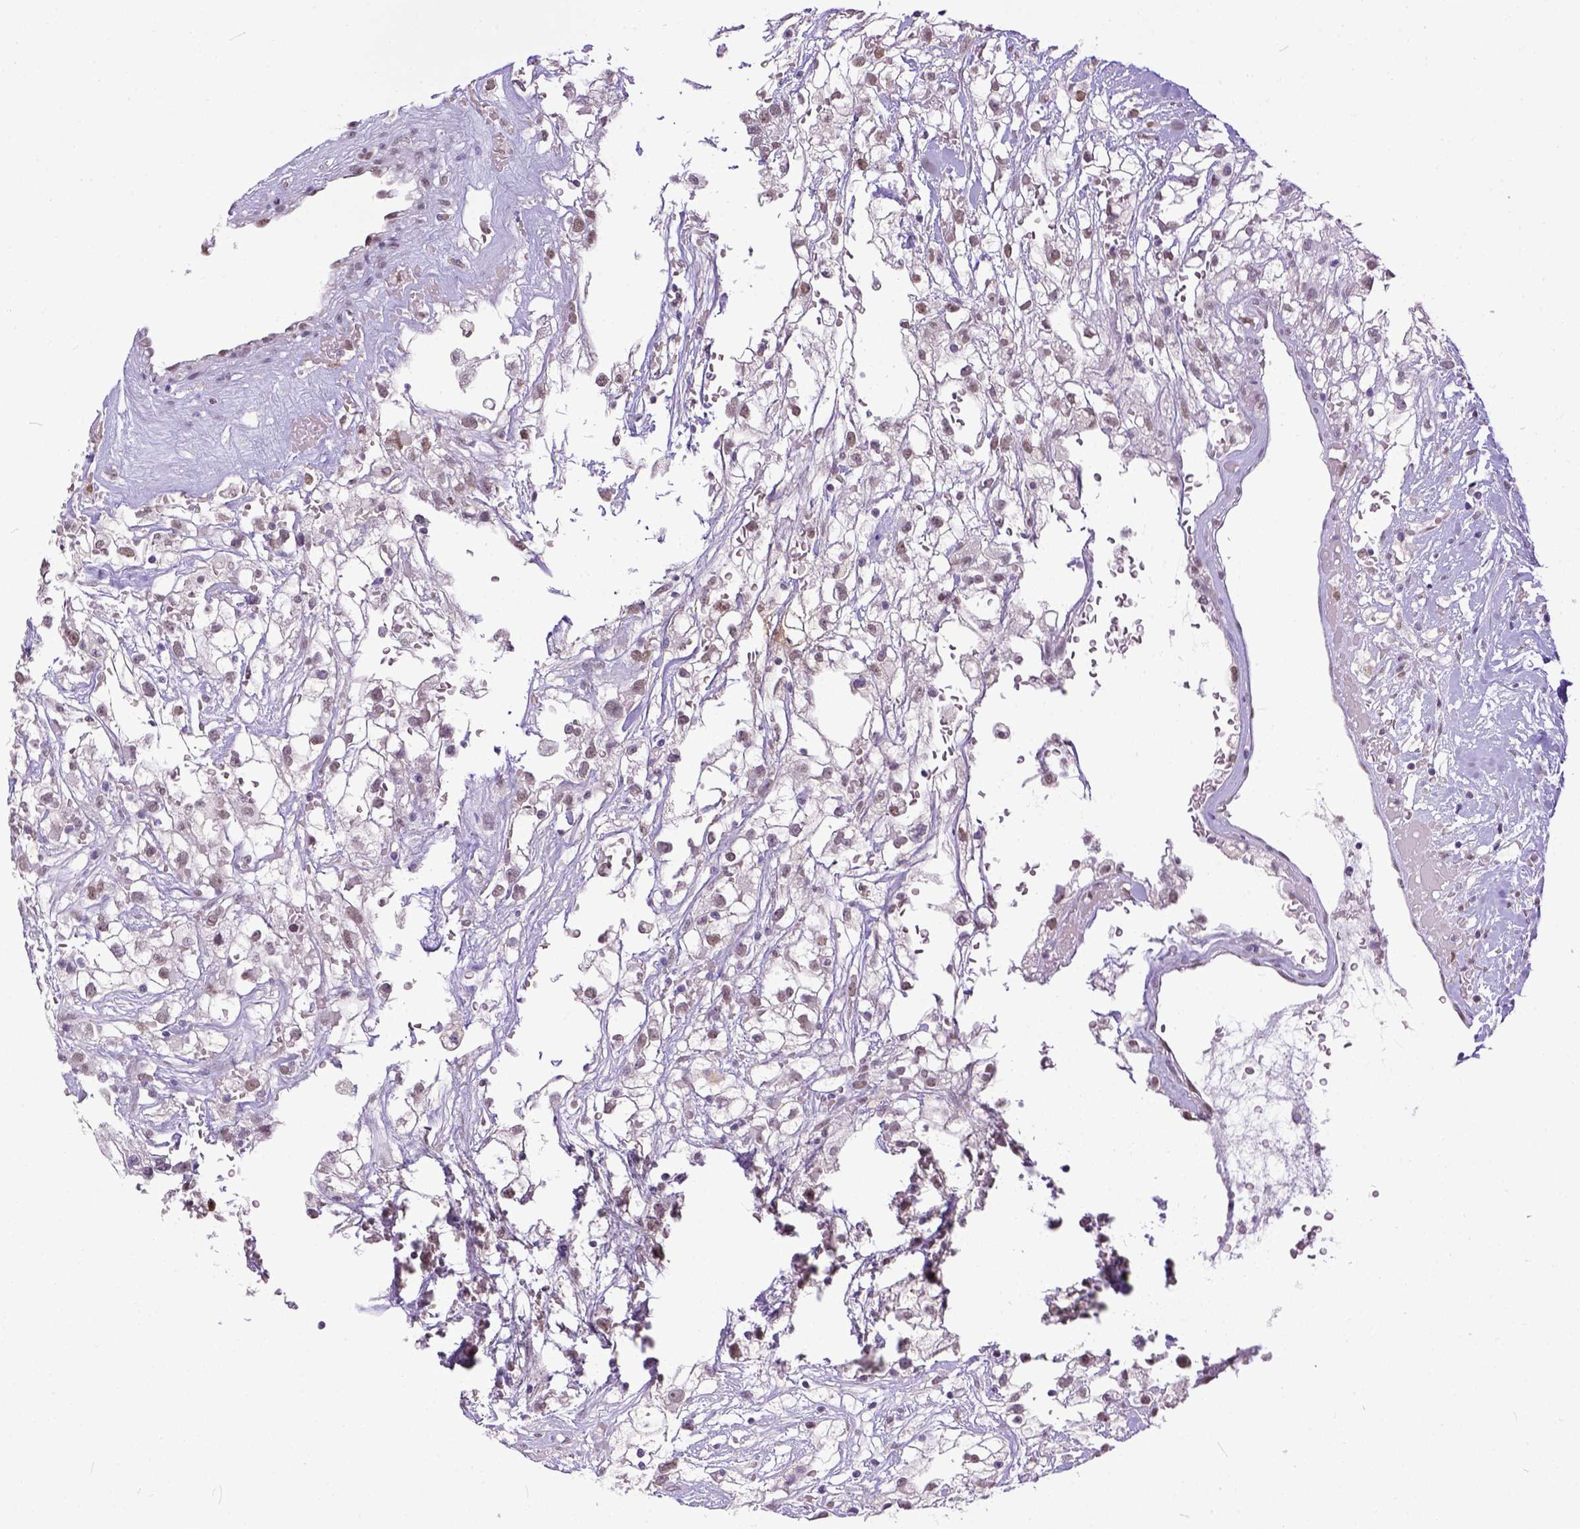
{"staining": {"intensity": "weak", "quantity": ">75%", "location": "nuclear"}, "tissue": "renal cancer", "cell_type": "Tumor cells", "image_type": "cancer", "snomed": [{"axis": "morphology", "description": "Adenocarcinoma, NOS"}, {"axis": "topography", "description": "Kidney"}], "caption": "Immunohistochemical staining of renal cancer (adenocarcinoma) exhibits low levels of weak nuclear protein staining in about >75% of tumor cells. Nuclei are stained in blue.", "gene": "ERCC1", "patient": {"sex": "male", "age": 59}}